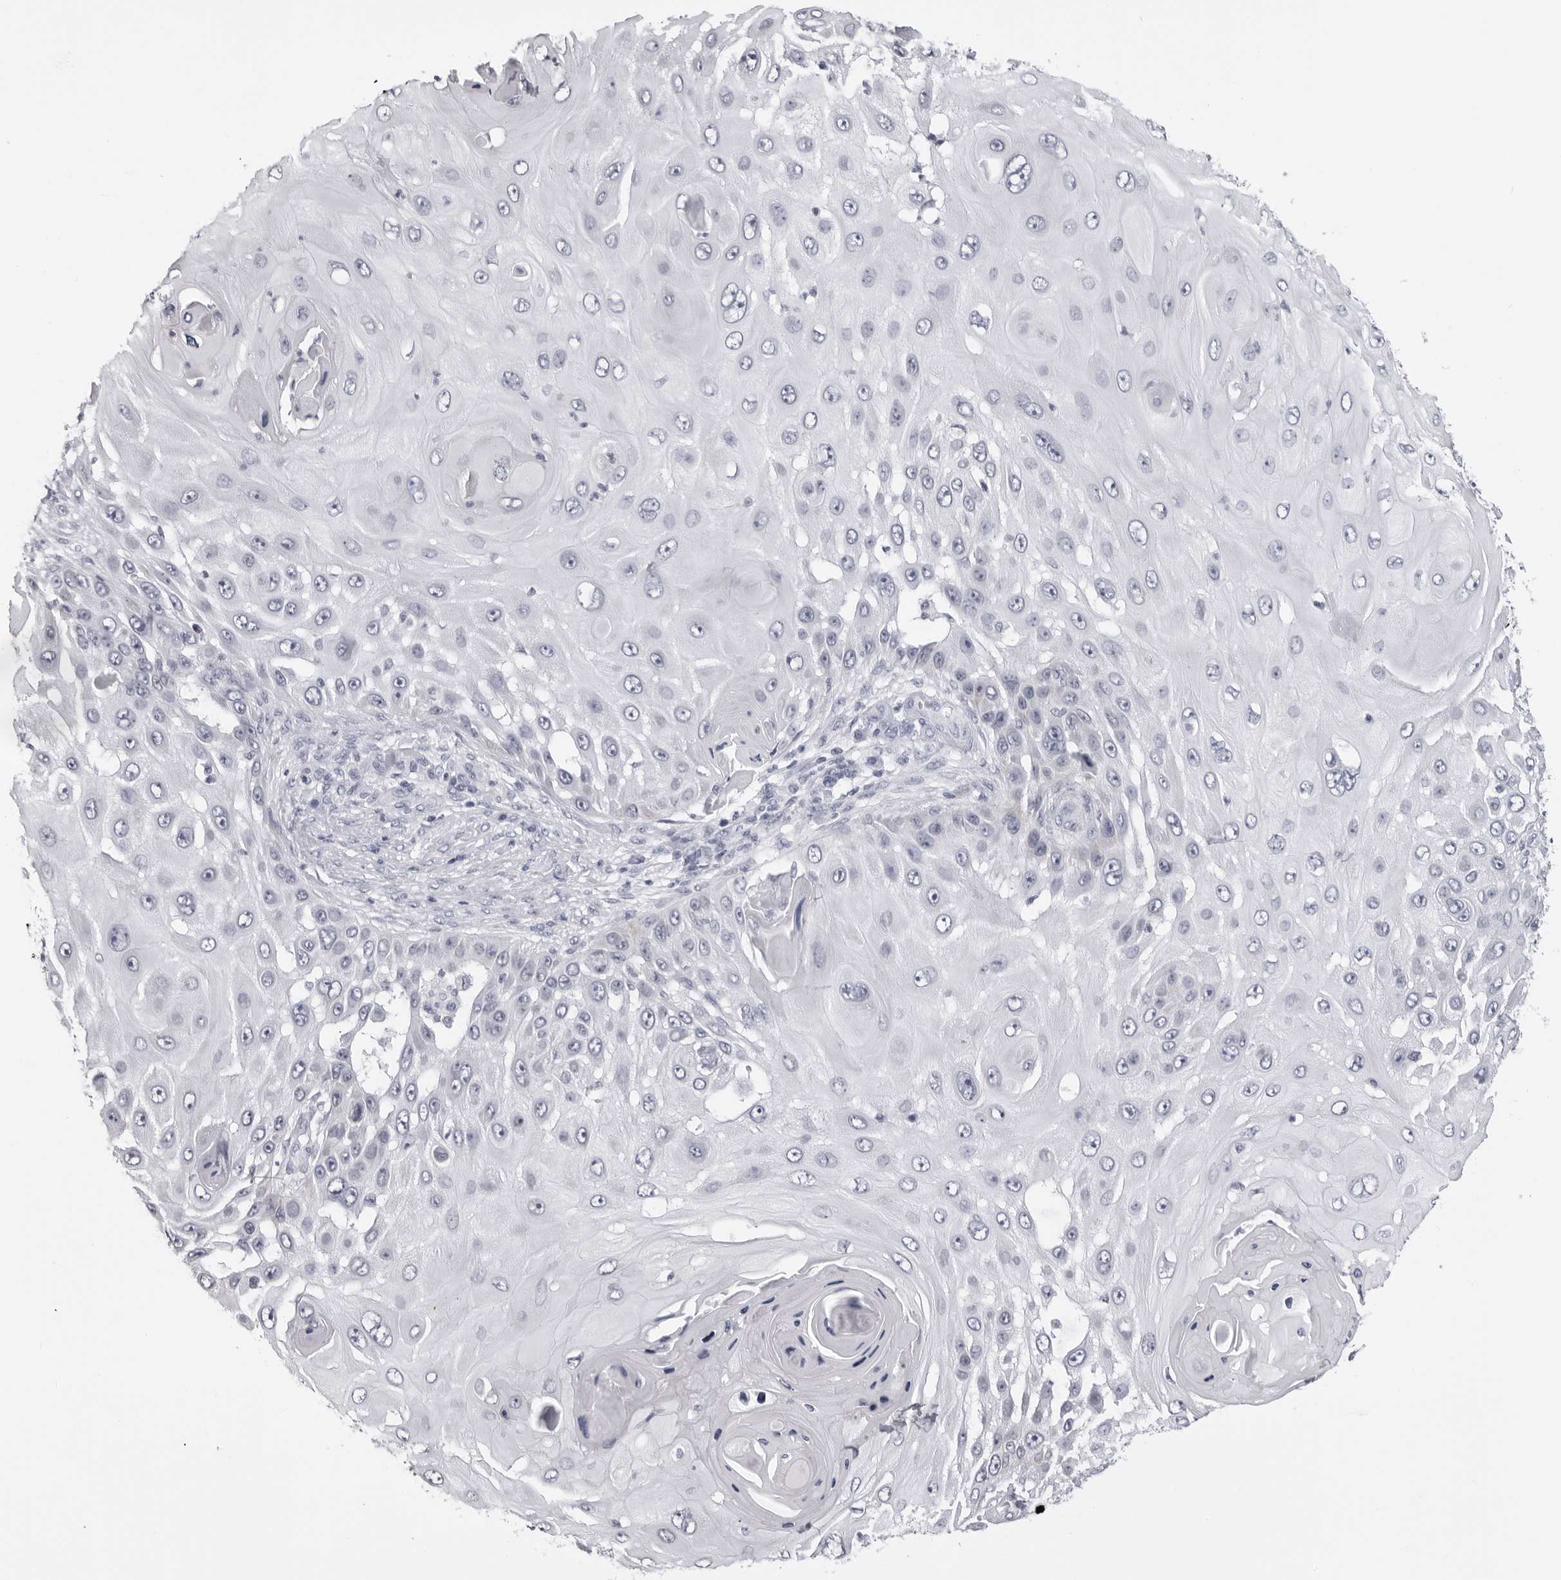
{"staining": {"intensity": "negative", "quantity": "none", "location": "none"}, "tissue": "skin cancer", "cell_type": "Tumor cells", "image_type": "cancer", "snomed": [{"axis": "morphology", "description": "Squamous cell carcinoma, NOS"}, {"axis": "topography", "description": "Skin"}], "caption": "Skin squamous cell carcinoma stained for a protein using immunohistochemistry exhibits no positivity tumor cells.", "gene": "DNALI1", "patient": {"sex": "female", "age": 44}}